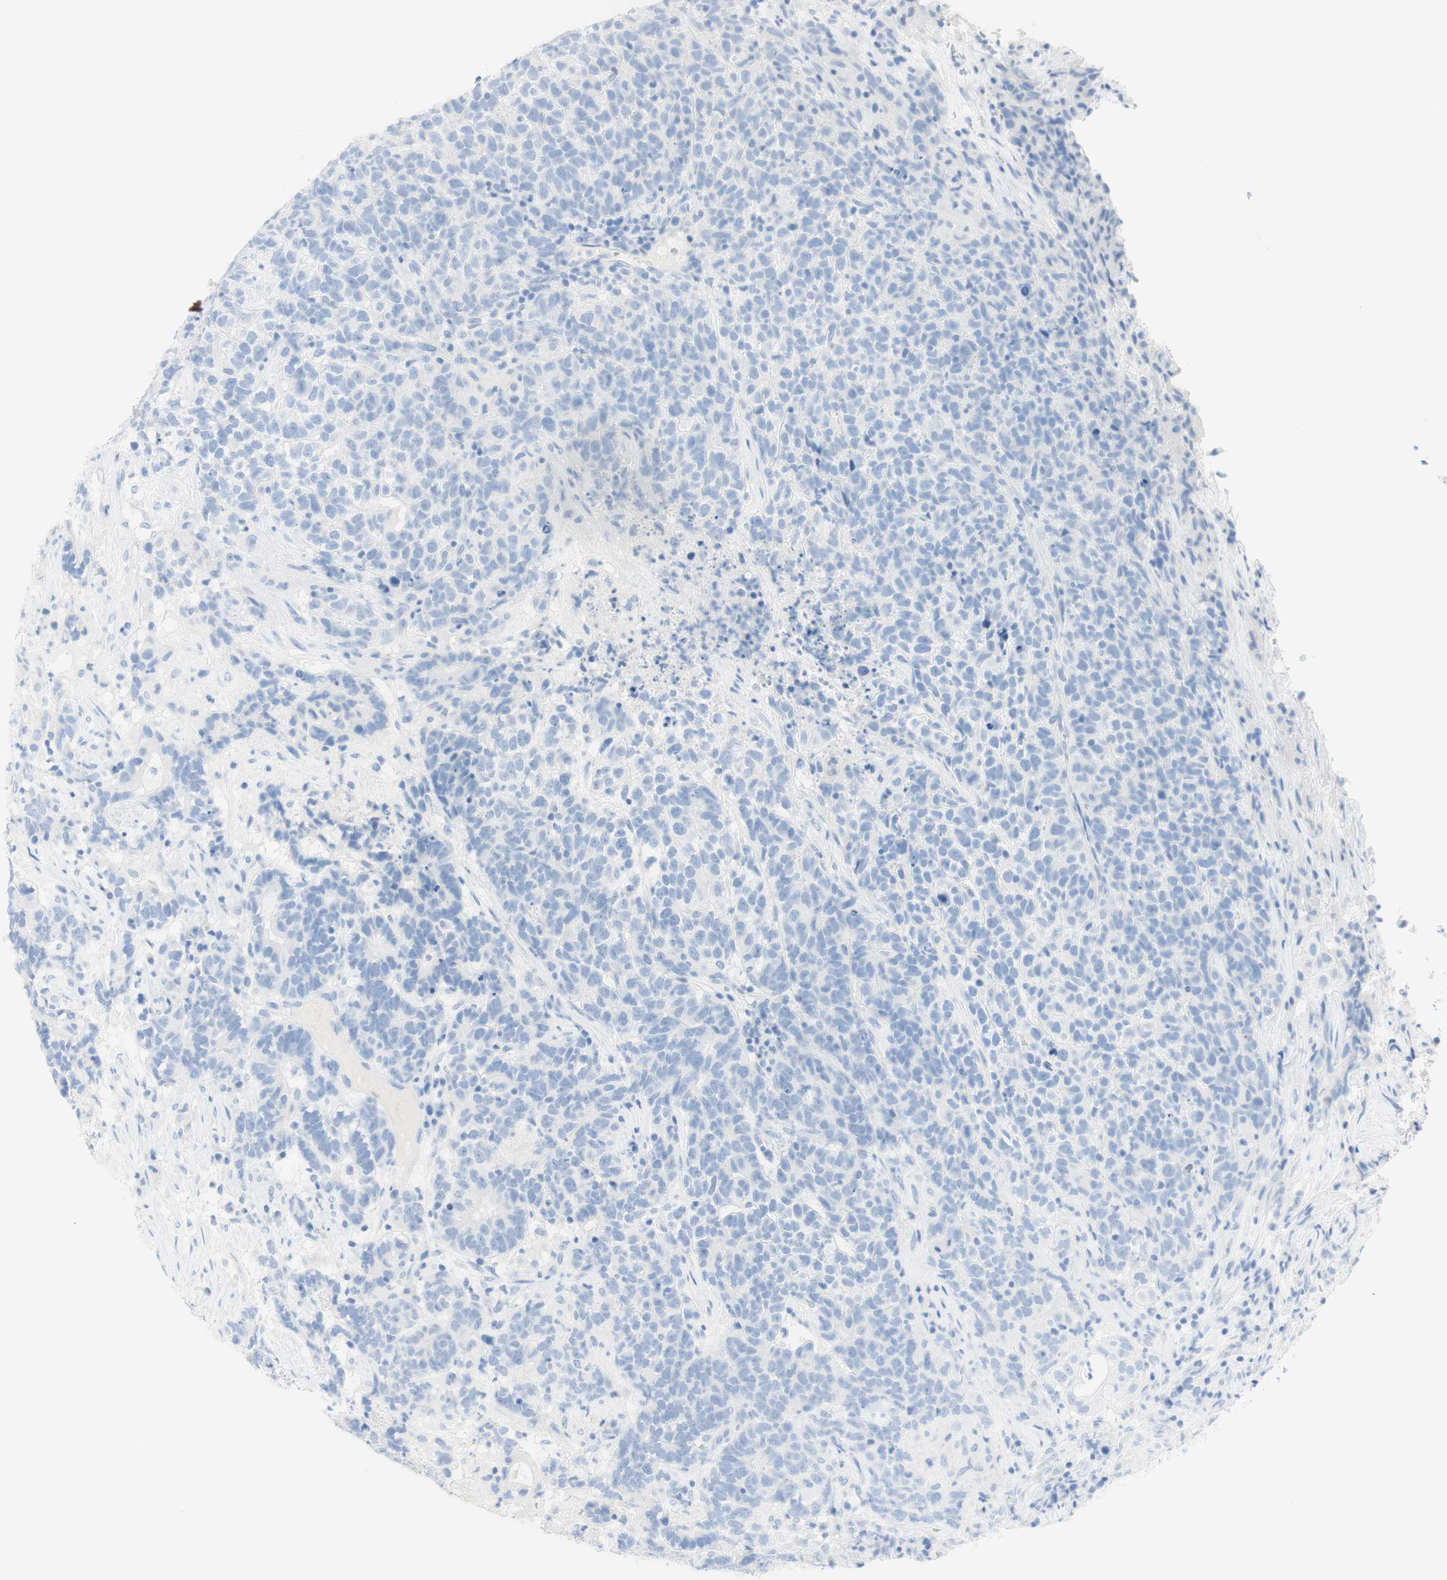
{"staining": {"intensity": "negative", "quantity": "none", "location": "none"}, "tissue": "testis cancer", "cell_type": "Tumor cells", "image_type": "cancer", "snomed": [{"axis": "morphology", "description": "Carcinoma, Embryonal, NOS"}, {"axis": "topography", "description": "Testis"}], "caption": "The micrograph exhibits no staining of tumor cells in testis embryonal carcinoma. Nuclei are stained in blue.", "gene": "TPO", "patient": {"sex": "male", "age": 26}}